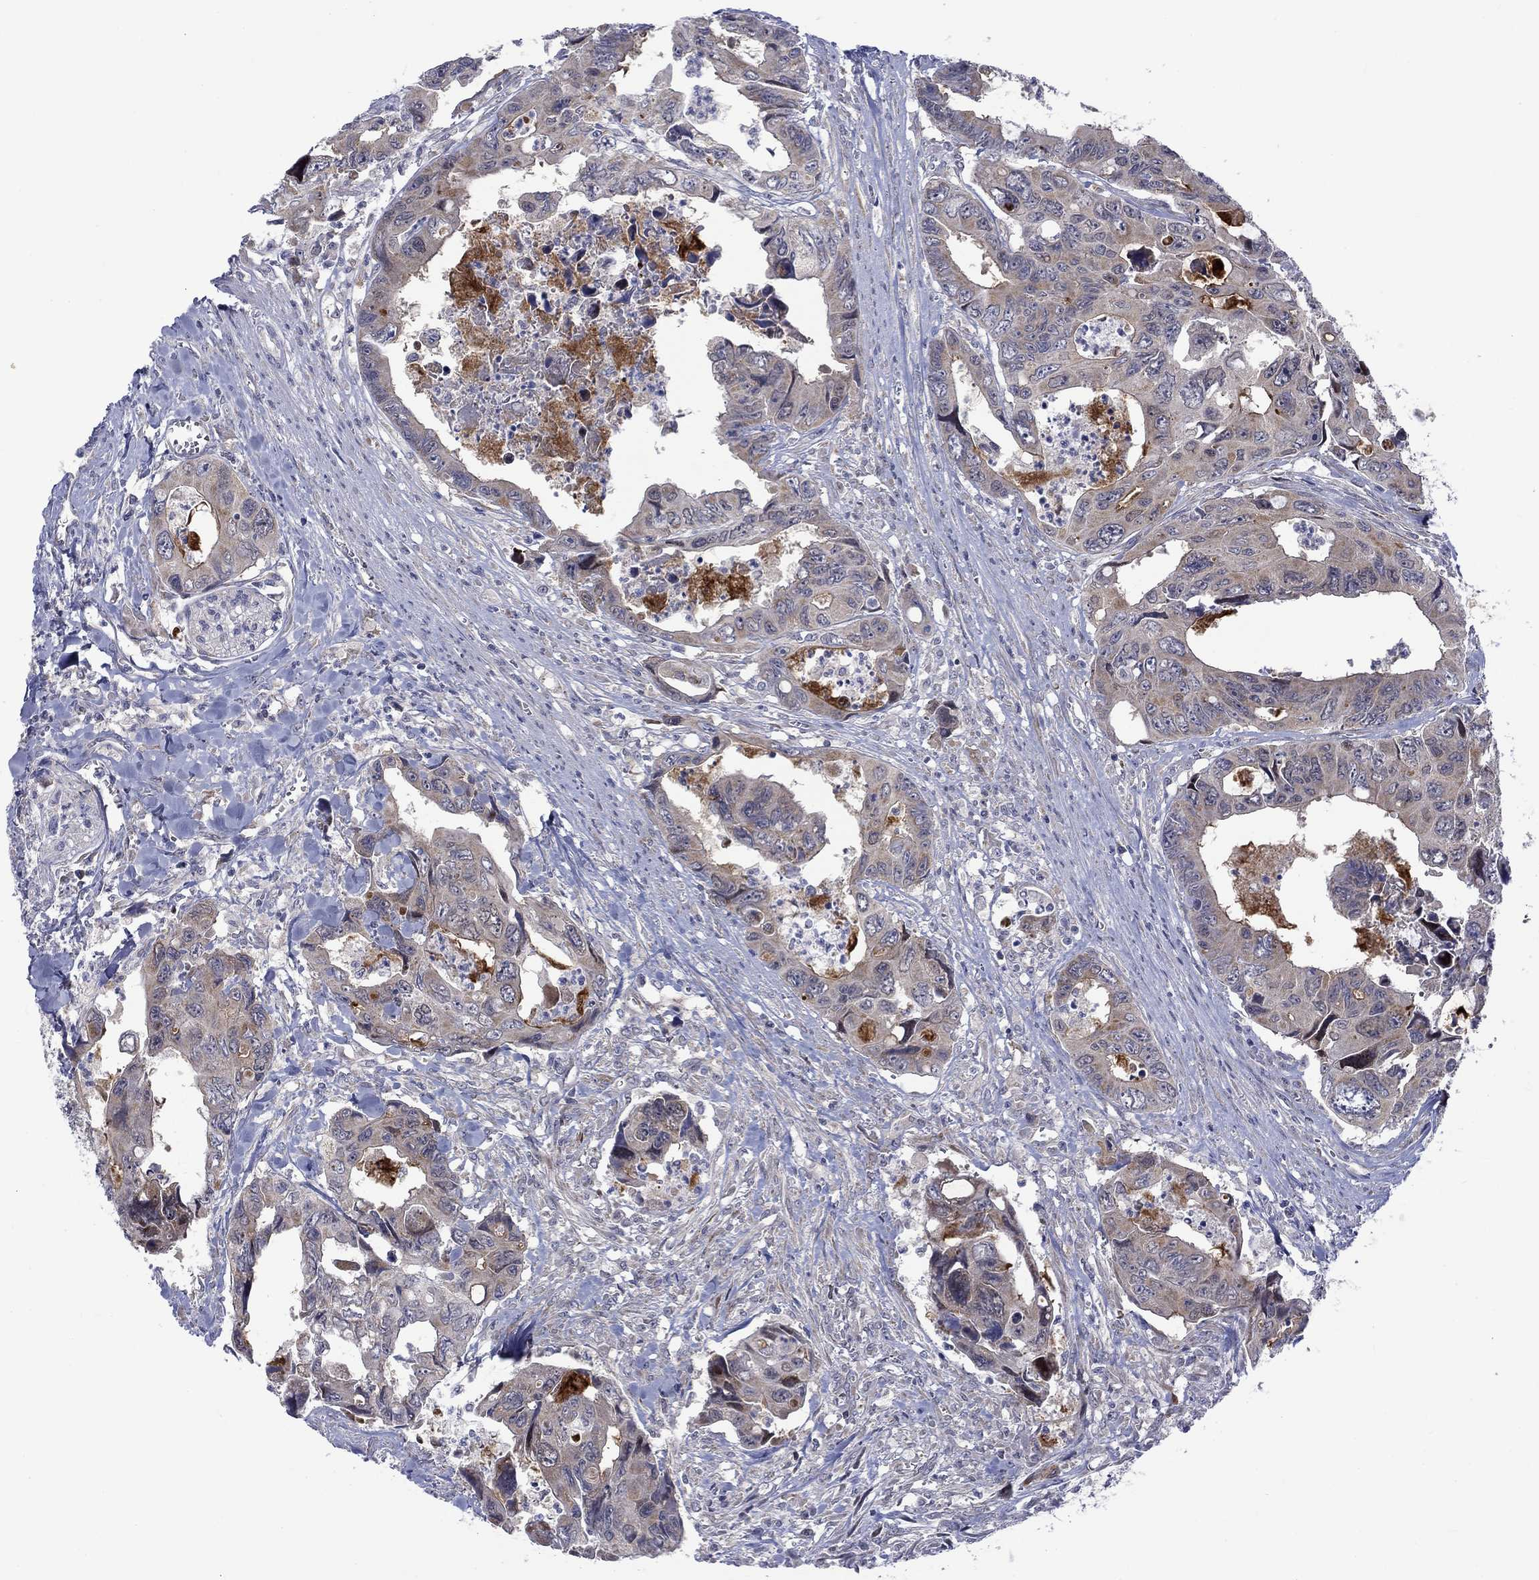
{"staining": {"intensity": "negative", "quantity": "none", "location": "none"}, "tissue": "colorectal cancer", "cell_type": "Tumor cells", "image_type": "cancer", "snomed": [{"axis": "morphology", "description": "Adenocarcinoma, NOS"}, {"axis": "topography", "description": "Rectum"}], "caption": "IHC histopathology image of neoplastic tissue: human colorectal cancer stained with DAB (3,3'-diaminobenzidine) reveals no significant protein expression in tumor cells.", "gene": "SLC35F2", "patient": {"sex": "male", "age": 62}}